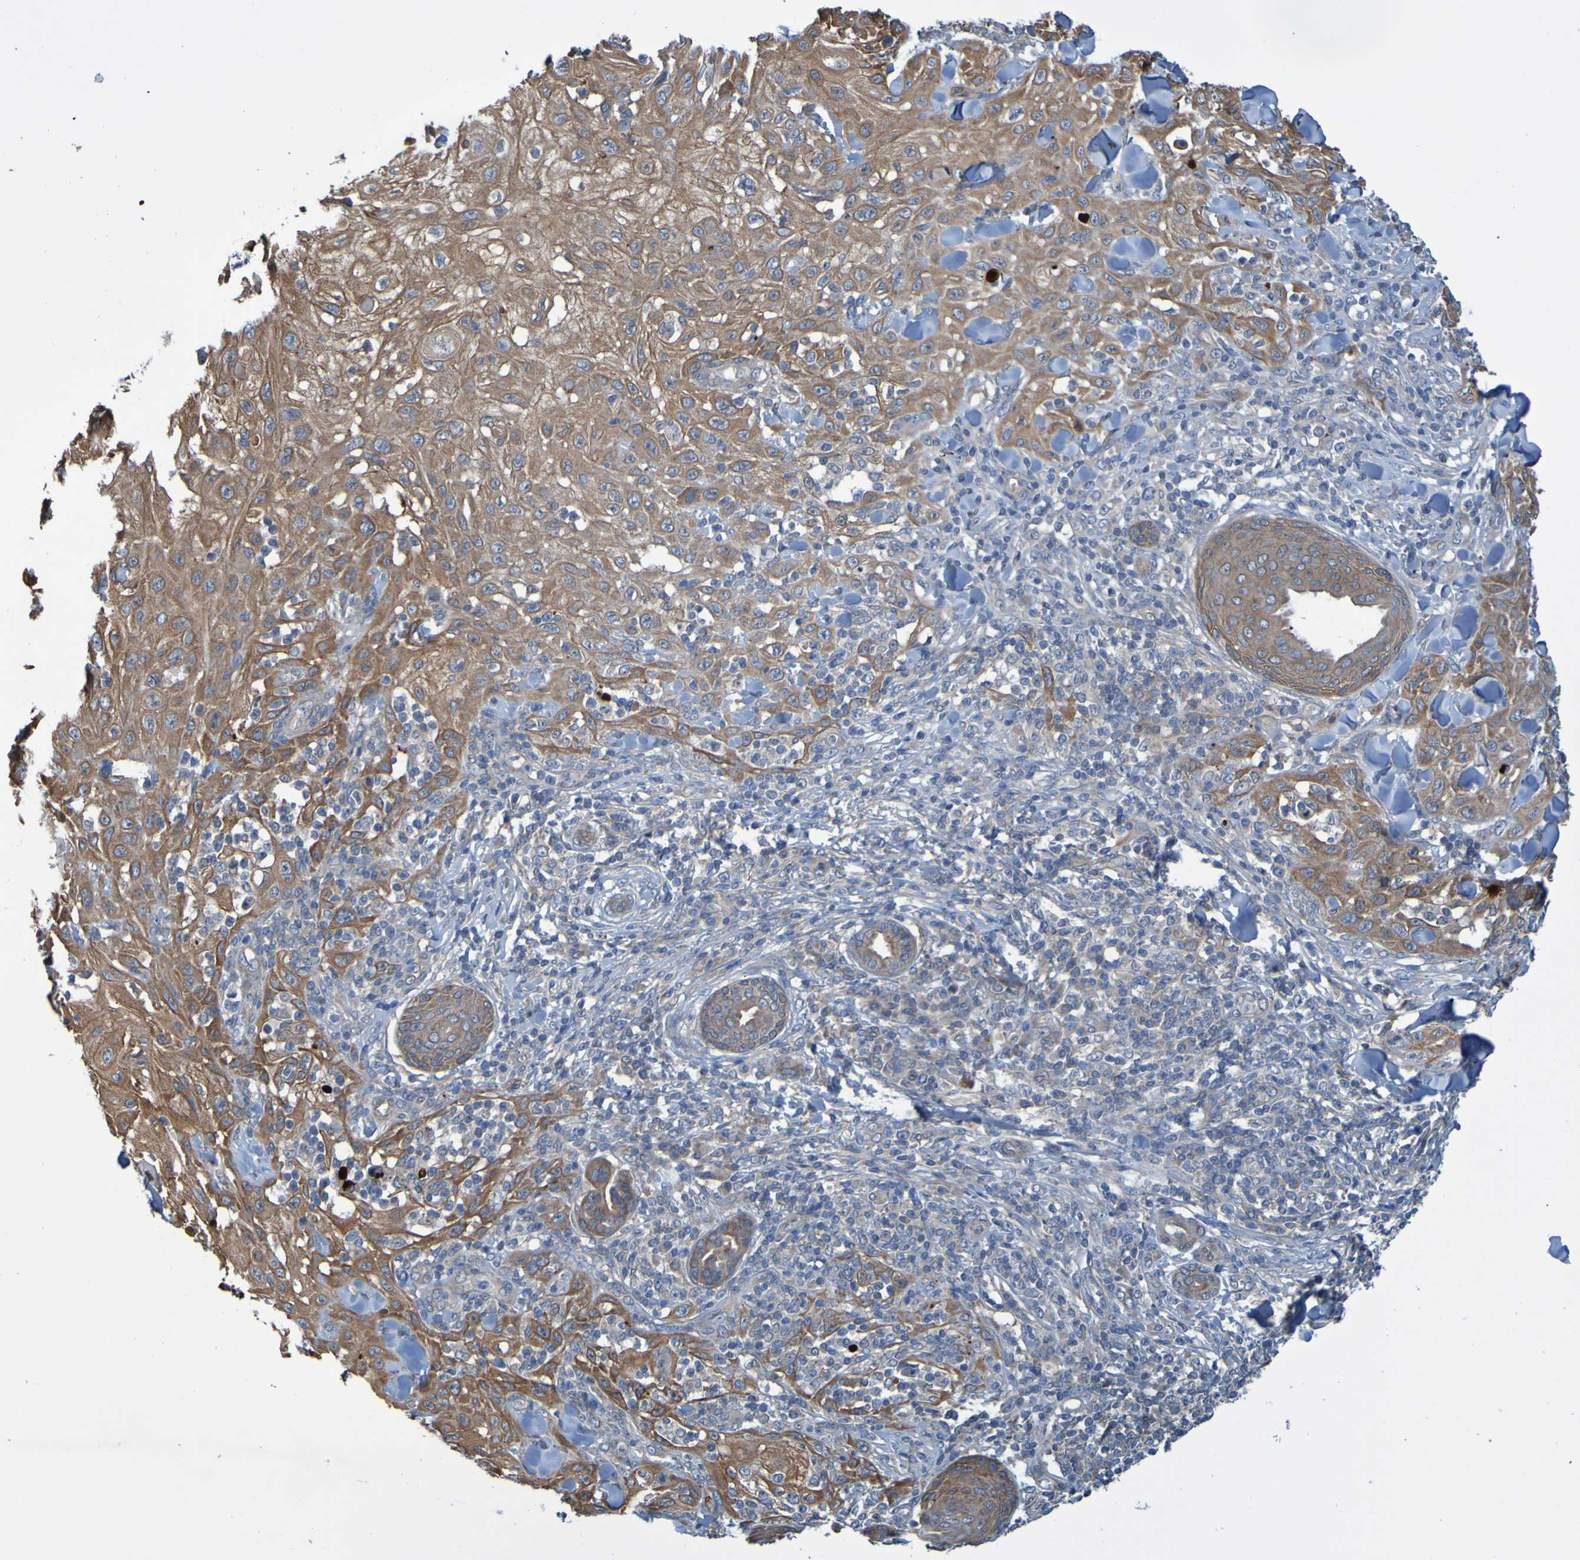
{"staining": {"intensity": "moderate", "quantity": ">75%", "location": "cytoplasmic/membranous"}, "tissue": "skin cancer", "cell_type": "Tumor cells", "image_type": "cancer", "snomed": [{"axis": "morphology", "description": "Squamous cell carcinoma, NOS"}, {"axis": "topography", "description": "Skin"}], "caption": "Protein expression analysis of human skin squamous cell carcinoma reveals moderate cytoplasmic/membranous expression in approximately >75% of tumor cells.", "gene": "NPRL3", "patient": {"sex": "male", "age": 24}}